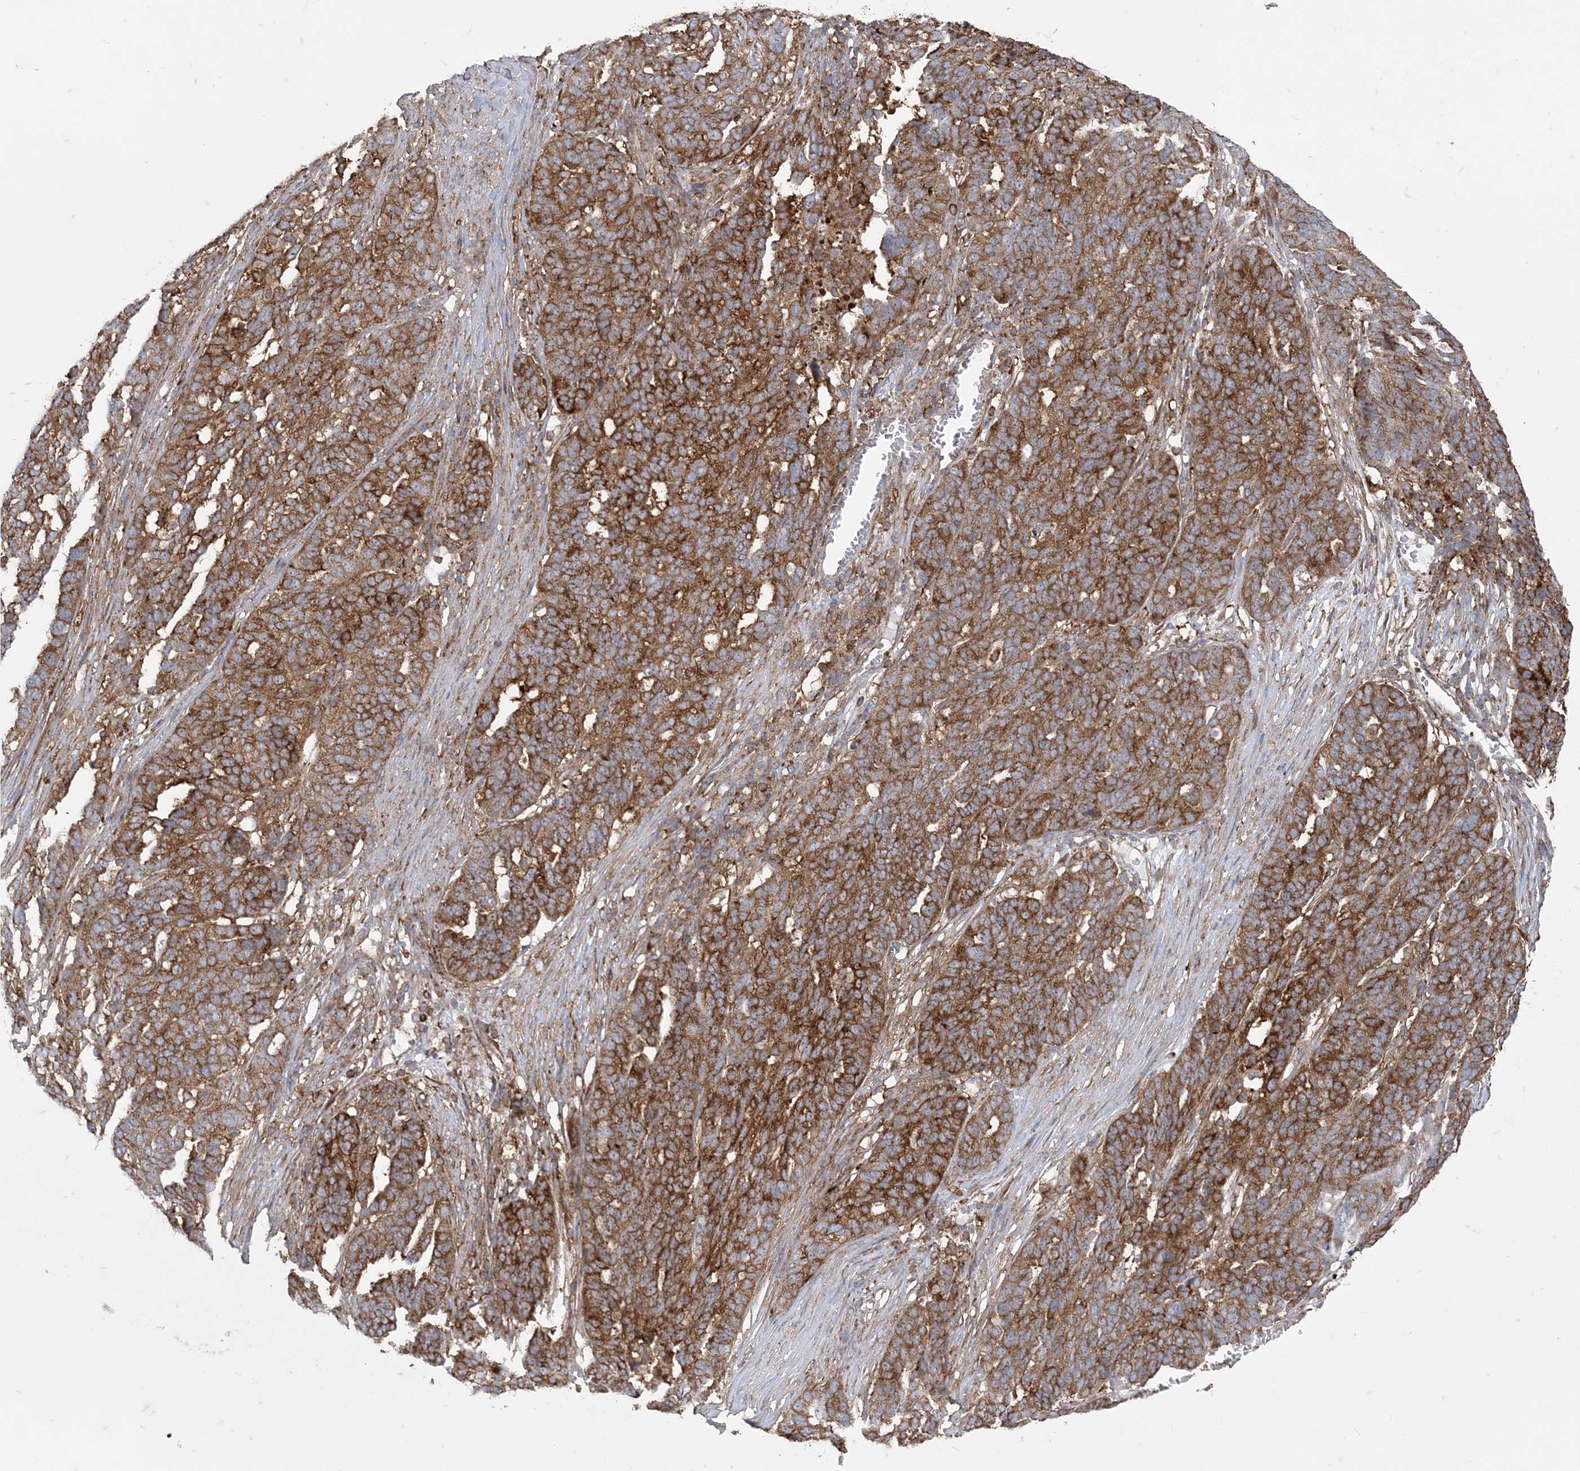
{"staining": {"intensity": "strong", "quantity": ">75%", "location": "cytoplasmic/membranous"}, "tissue": "ovarian cancer", "cell_type": "Tumor cells", "image_type": "cancer", "snomed": [{"axis": "morphology", "description": "Cystadenocarcinoma, serous, NOS"}, {"axis": "topography", "description": "Ovary"}], "caption": "Ovarian cancer (serous cystadenocarcinoma) stained with IHC exhibits strong cytoplasmic/membranous expression in about >75% of tumor cells. (Stains: DAB in brown, nuclei in blue, Microscopy: brightfield microscopy at high magnification).", "gene": "DERL3", "patient": {"sex": "female", "age": 59}}